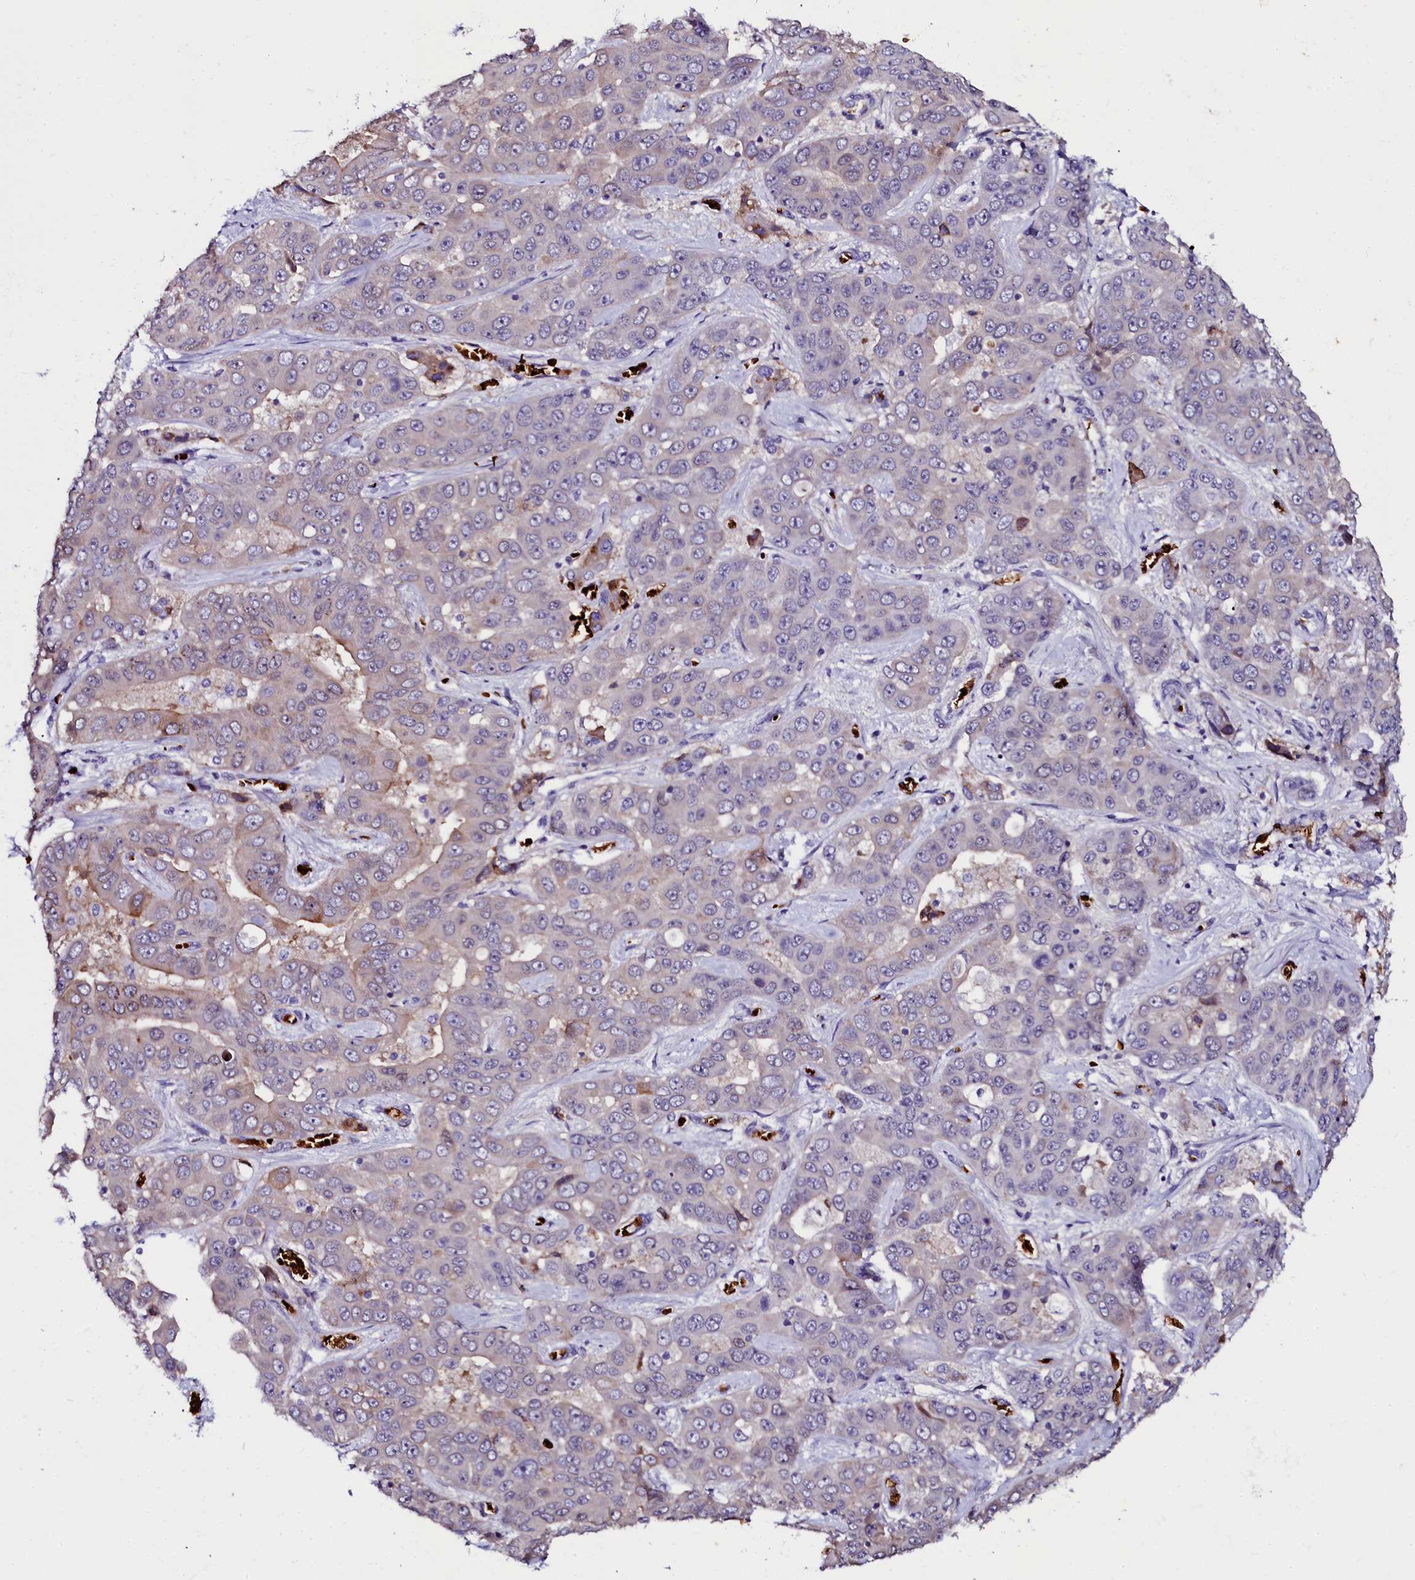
{"staining": {"intensity": "weak", "quantity": "<25%", "location": "cytoplasmic/membranous"}, "tissue": "liver cancer", "cell_type": "Tumor cells", "image_type": "cancer", "snomed": [{"axis": "morphology", "description": "Cholangiocarcinoma"}, {"axis": "topography", "description": "Liver"}], "caption": "A histopathology image of cholangiocarcinoma (liver) stained for a protein reveals no brown staining in tumor cells.", "gene": "CTDSPL2", "patient": {"sex": "female", "age": 52}}